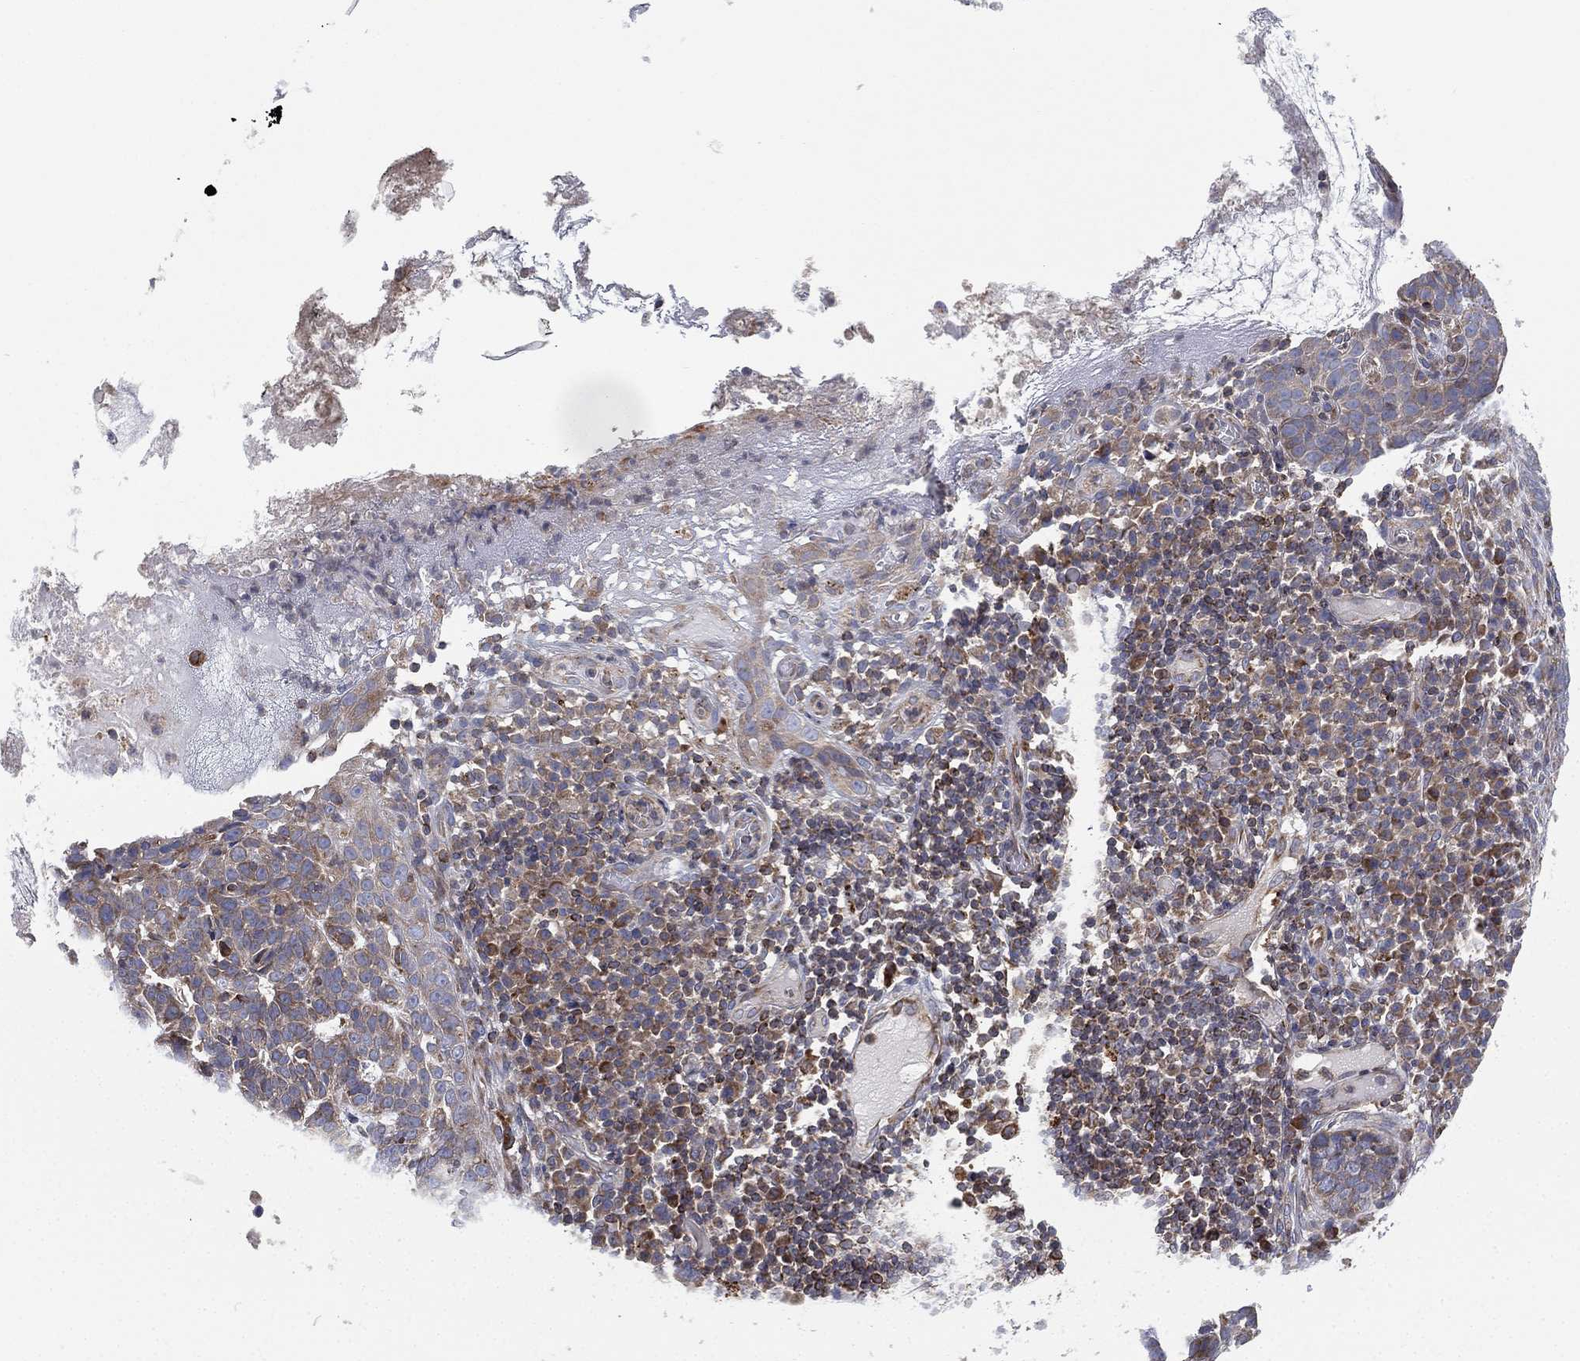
{"staining": {"intensity": "weak", "quantity": "<25%", "location": "cytoplasmic/membranous"}, "tissue": "skin cancer", "cell_type": "Tumor cells", "image_type": "cancer", "snomed": [{"axis": "morphology", "description": "Basal cell carcinoma"}, {"axis": "topography", "description": "Skin"}], "caption": "Immunohistochemistry image of neoplastic tissue: skin cancer stained with DAB (3,3'-diaminobenzidine) exhibits no significant protein expression in tumor cells.", "gene": "CYB5B", "patient": {"sex": "female", "age": 69}}